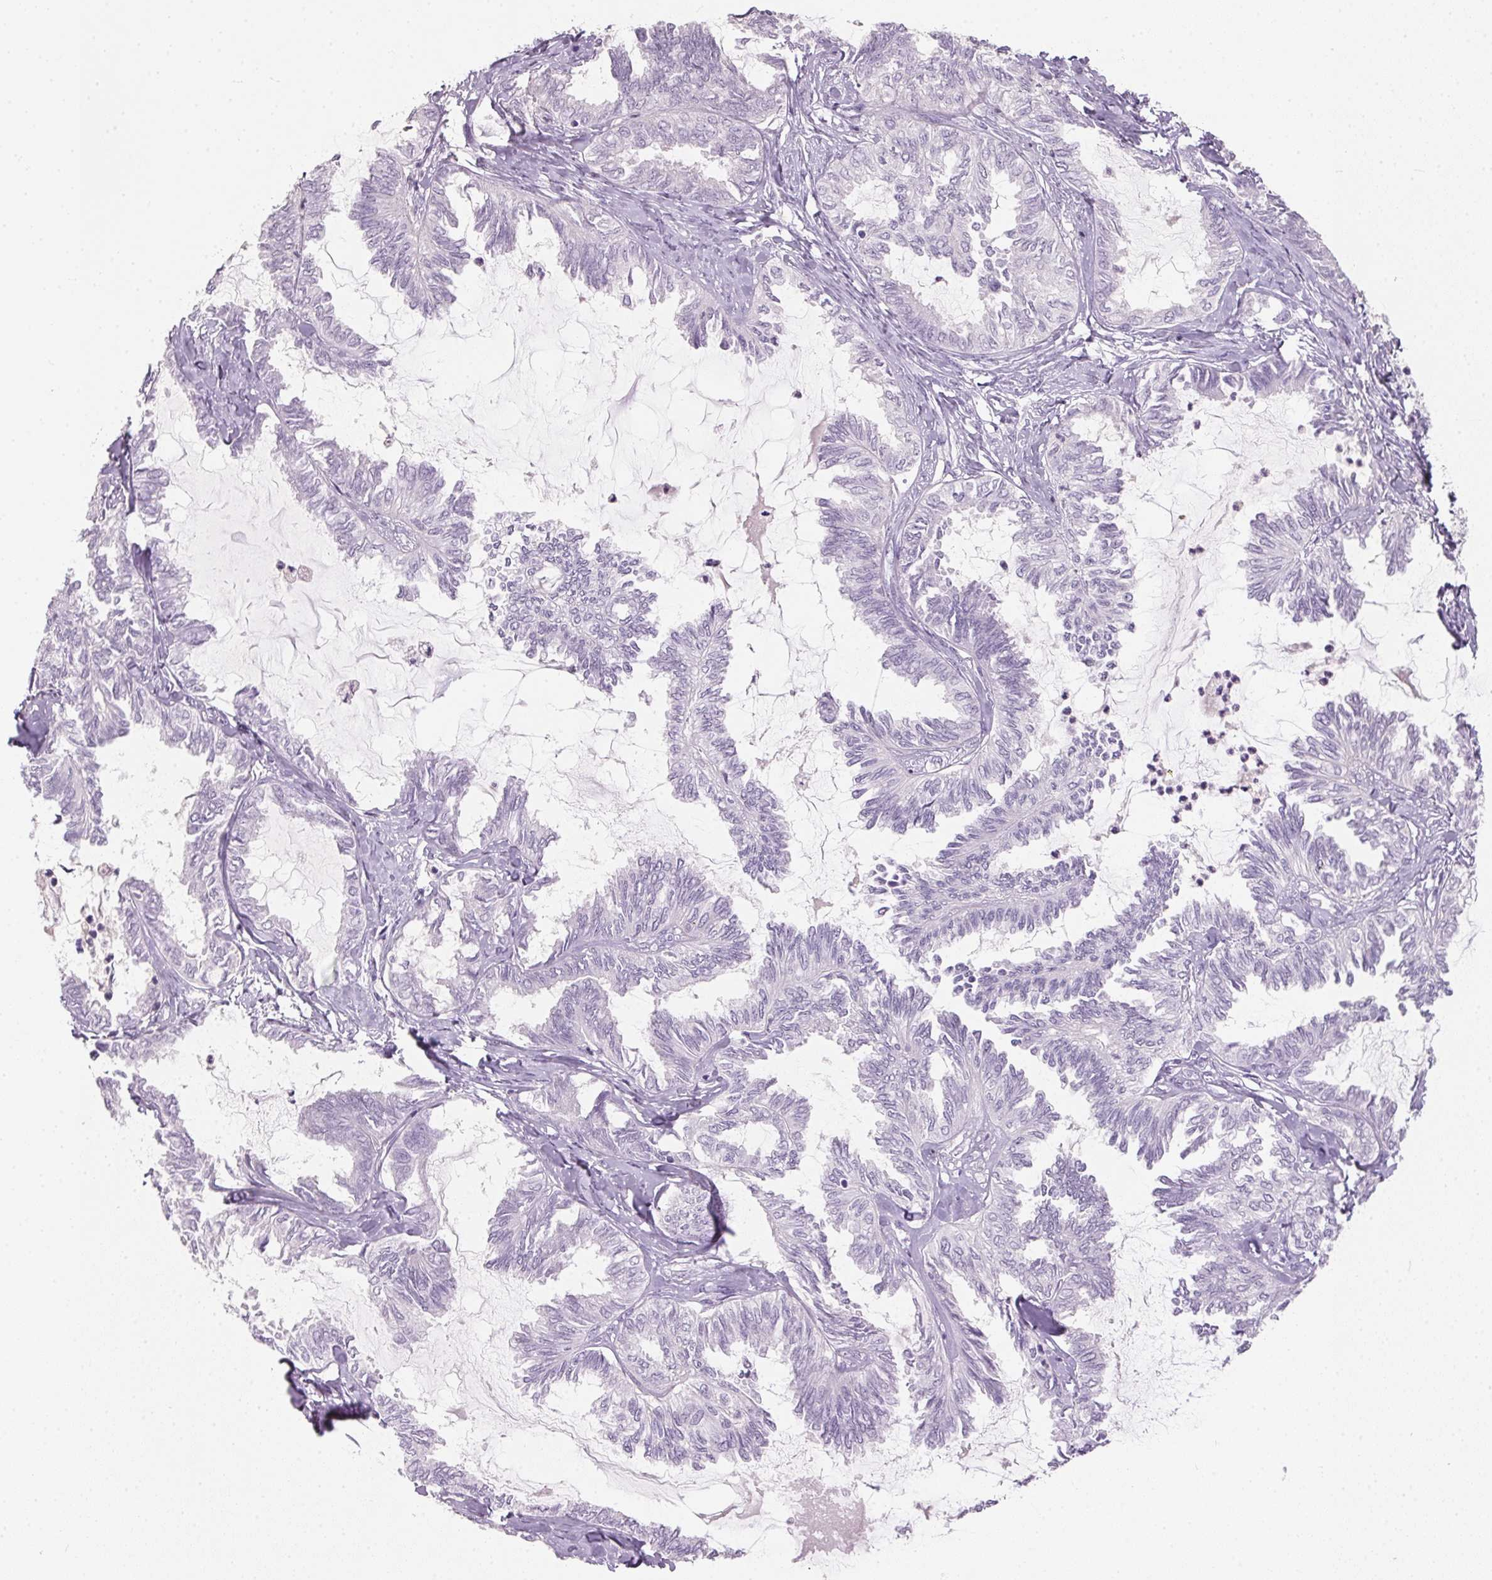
{"staining": {"intensity": "negative", "quantity": "none", "location": "none"}, "tissue": "ovarian cancer", "cell_type": "Tumor cells", "image_type": "cancer", "snomed": [{"axis": "morphology", "description": "Carcinoma, endometroid"}, {"axis": "topography", "description": "Ovary"}], "caption": "Ovarian cancer (endometroid carcinoma) was stained to show a protein in brown. There is no significant staining in tumor cells.", "gene": "HSD17B1", "patient": {"sex": "female", "age": 70}}